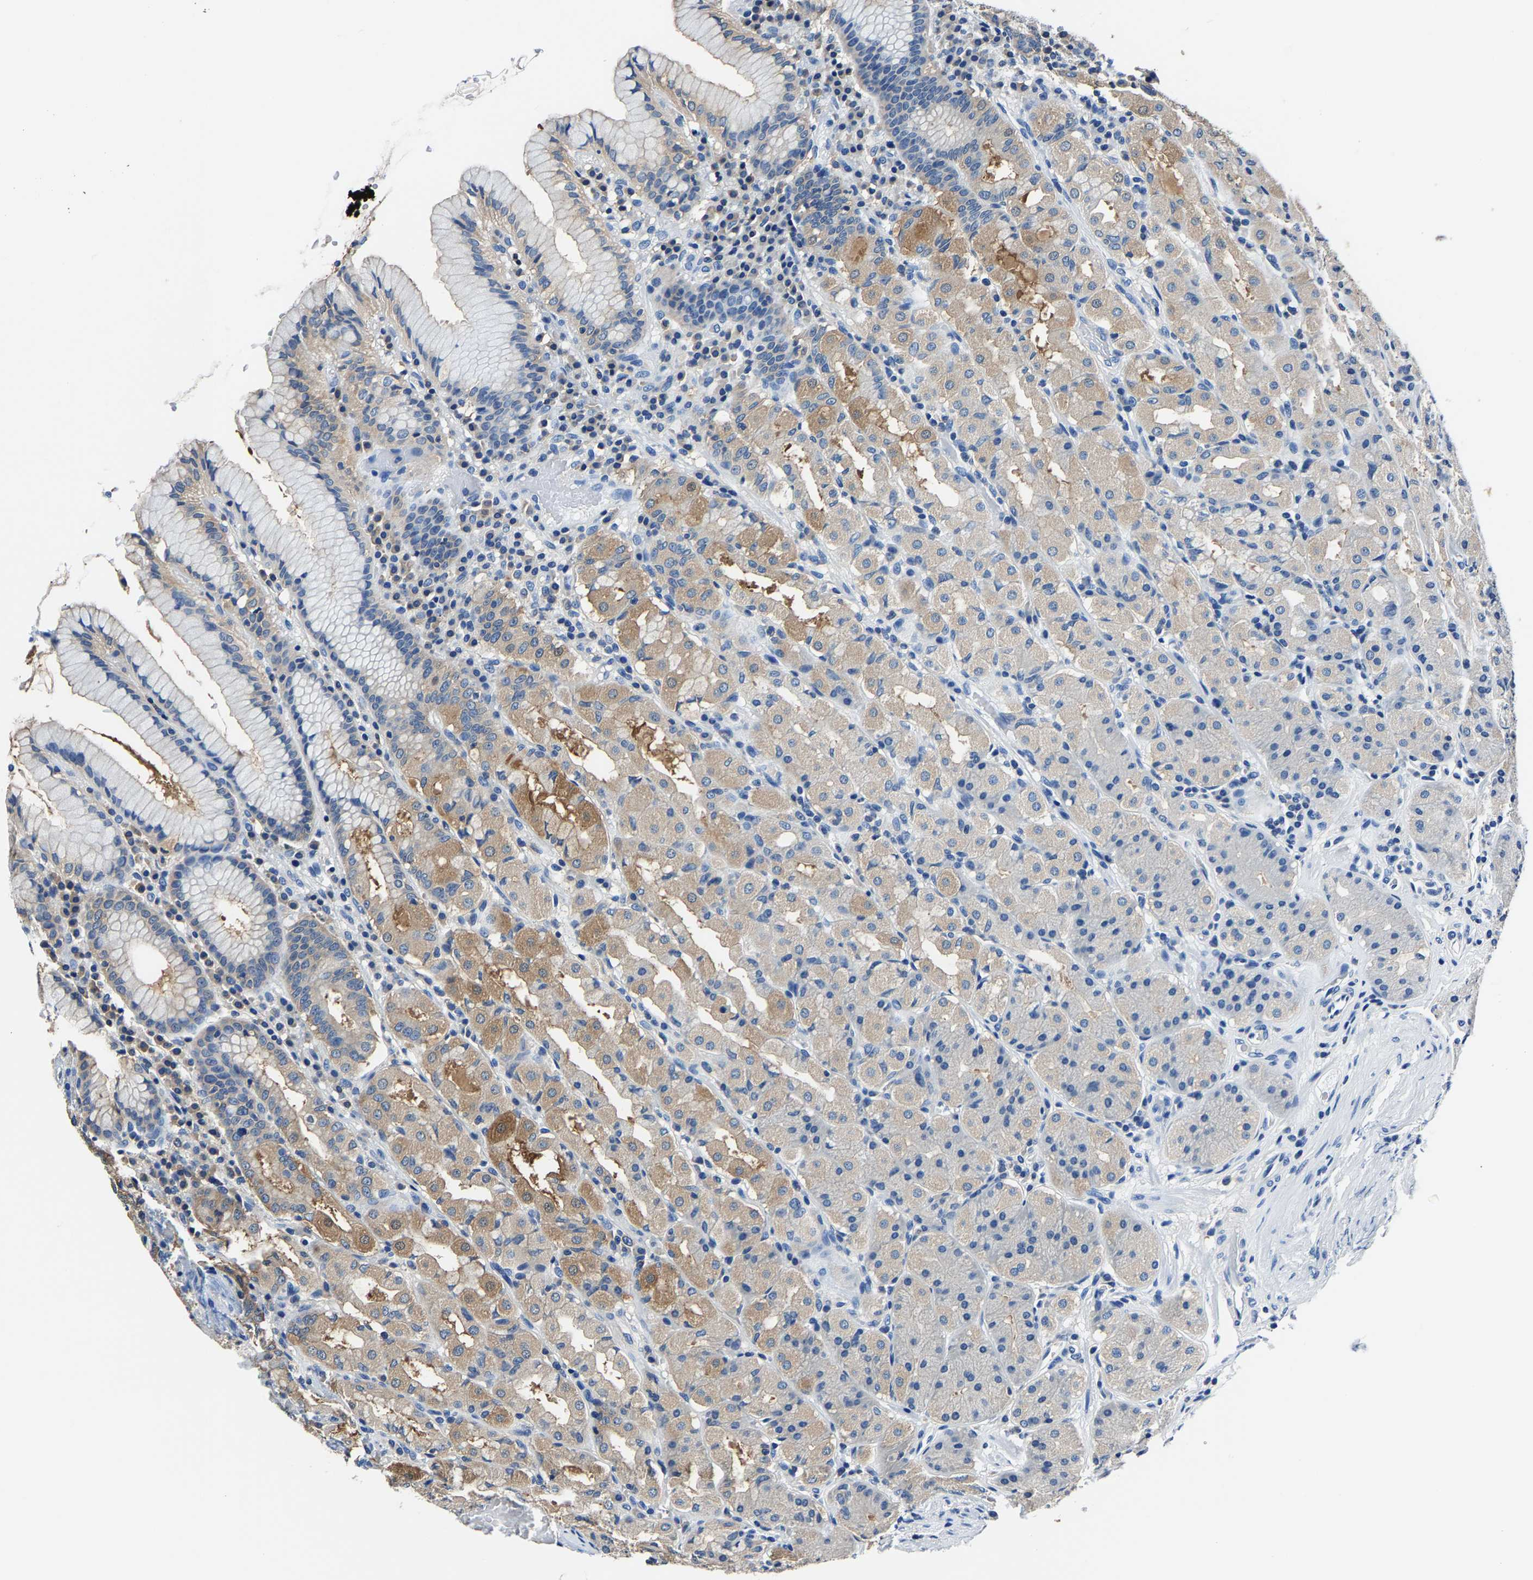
{"staining": {"intensity": "moderate", "quantity": "<25%", "location": "cytoplasmic/membranous"}, "tissue": "stomach", "cell_type": "Glandular cells", "image_type": "normal", "snomed": [{"axis": "morphology", "description": "Normal tissue, NOS"}, {"axis": "topography", "description": "Stomach"}, {"axis": "topography", "description": "Stomach, lower"}], "caption": "Glandular cells show low levels of moderate cytoplasmic/membranous expression in approximately <25% of cells in benign stomach.", "gene": "ALDOB", "patient": {"sex": "female", "age": 56}}